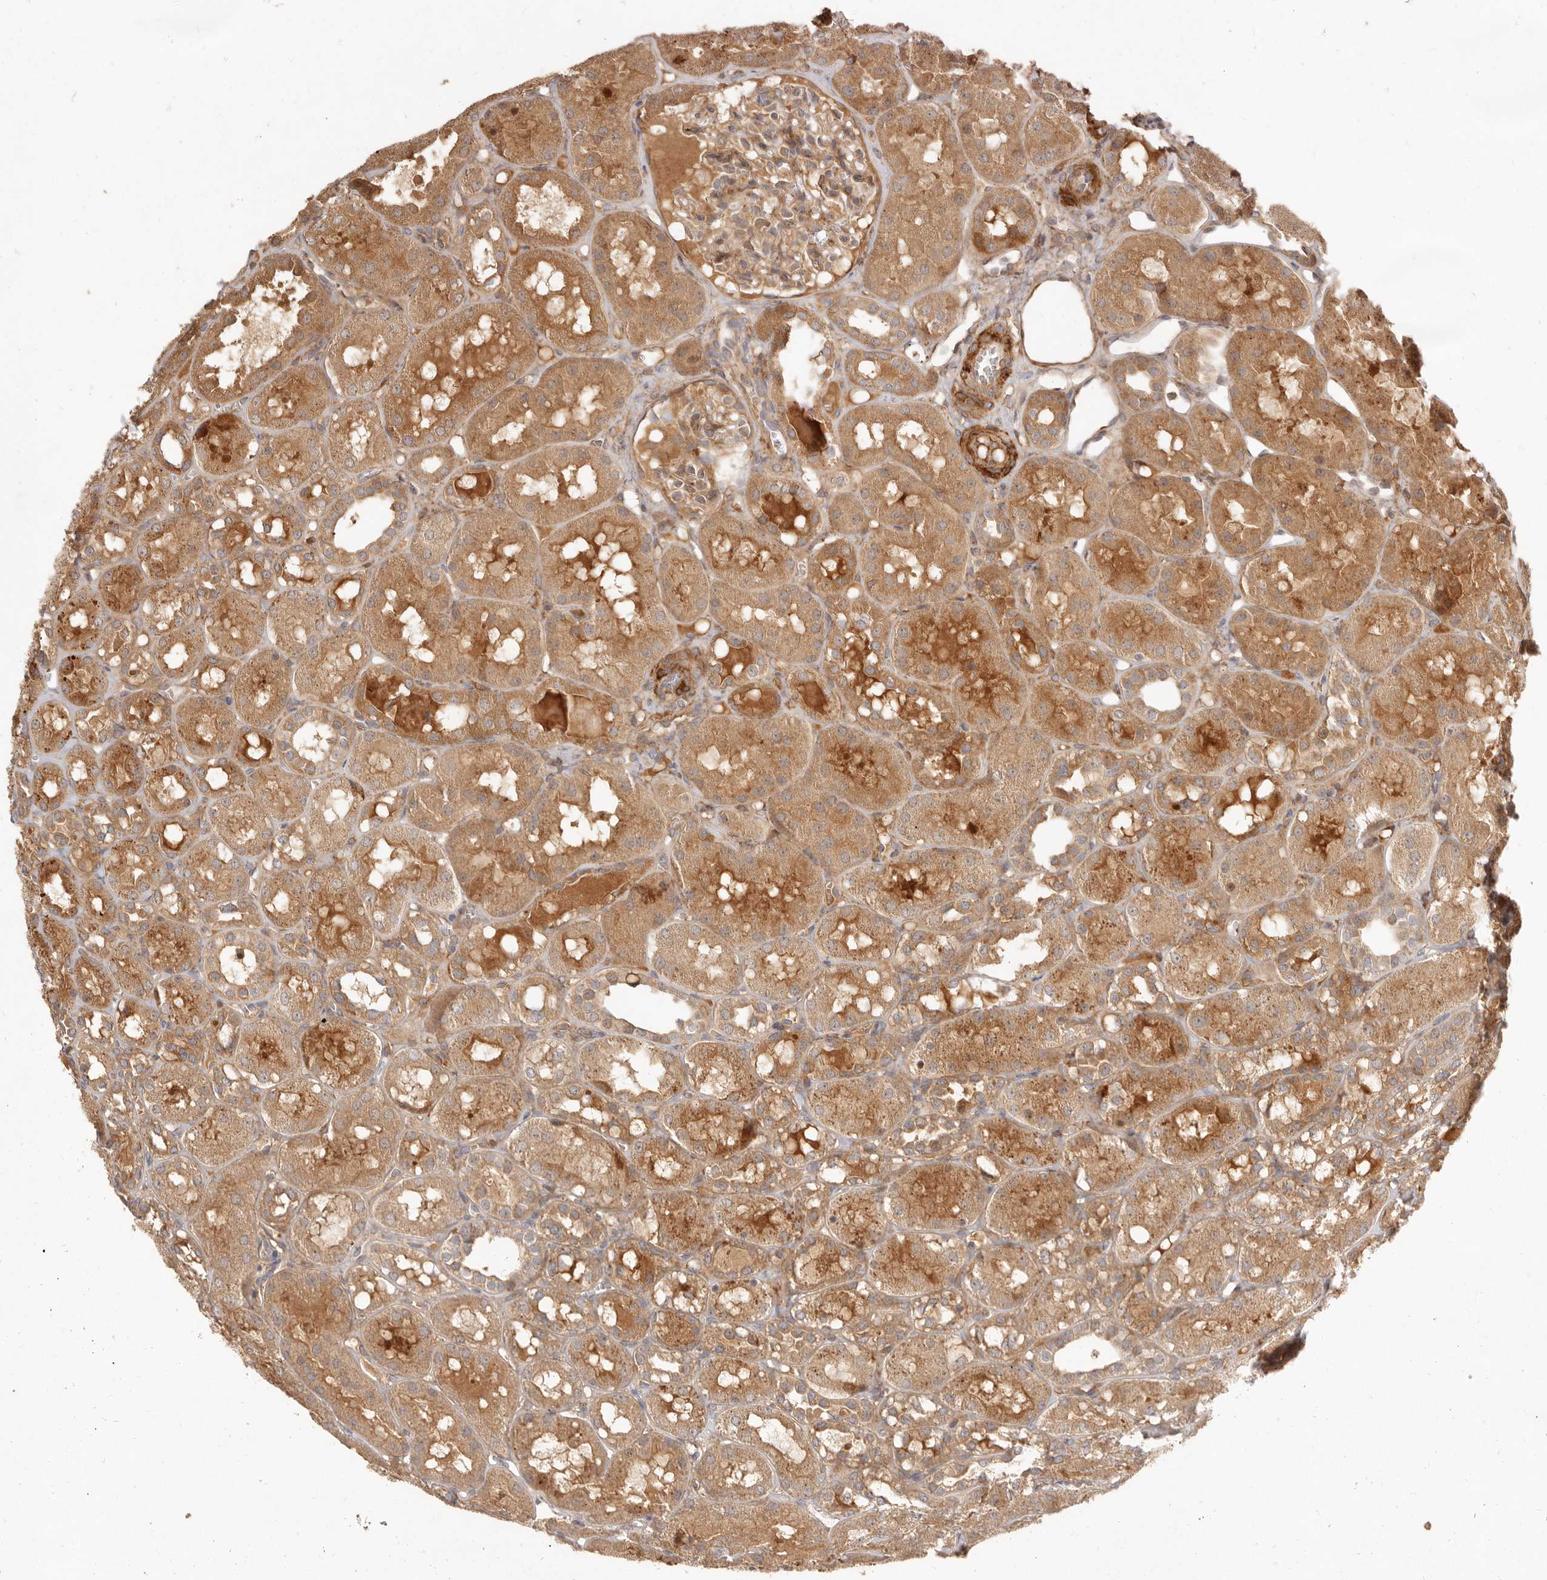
{"staining": {"intensity": "weak", "quantity": "25%-75%", "location": "cytoplasmic/membranous"}, "tissue": "kidney", "cell_type": "Cells in glomeruli", "image_type": "normal", "snomed": [{"axis": "morphology", "description": "Normal tissue, NOS"}, {"axis": "topography", "description": "Kidney"}], "caption": "Human kidney stained for a protein (brown) reveals weak cytoplasmic/membranous positive staining in approximately 25%-75% of cells in glomeruli.", "gene": "VIPR1", "patient": {"sex": "male", "age": 16}}